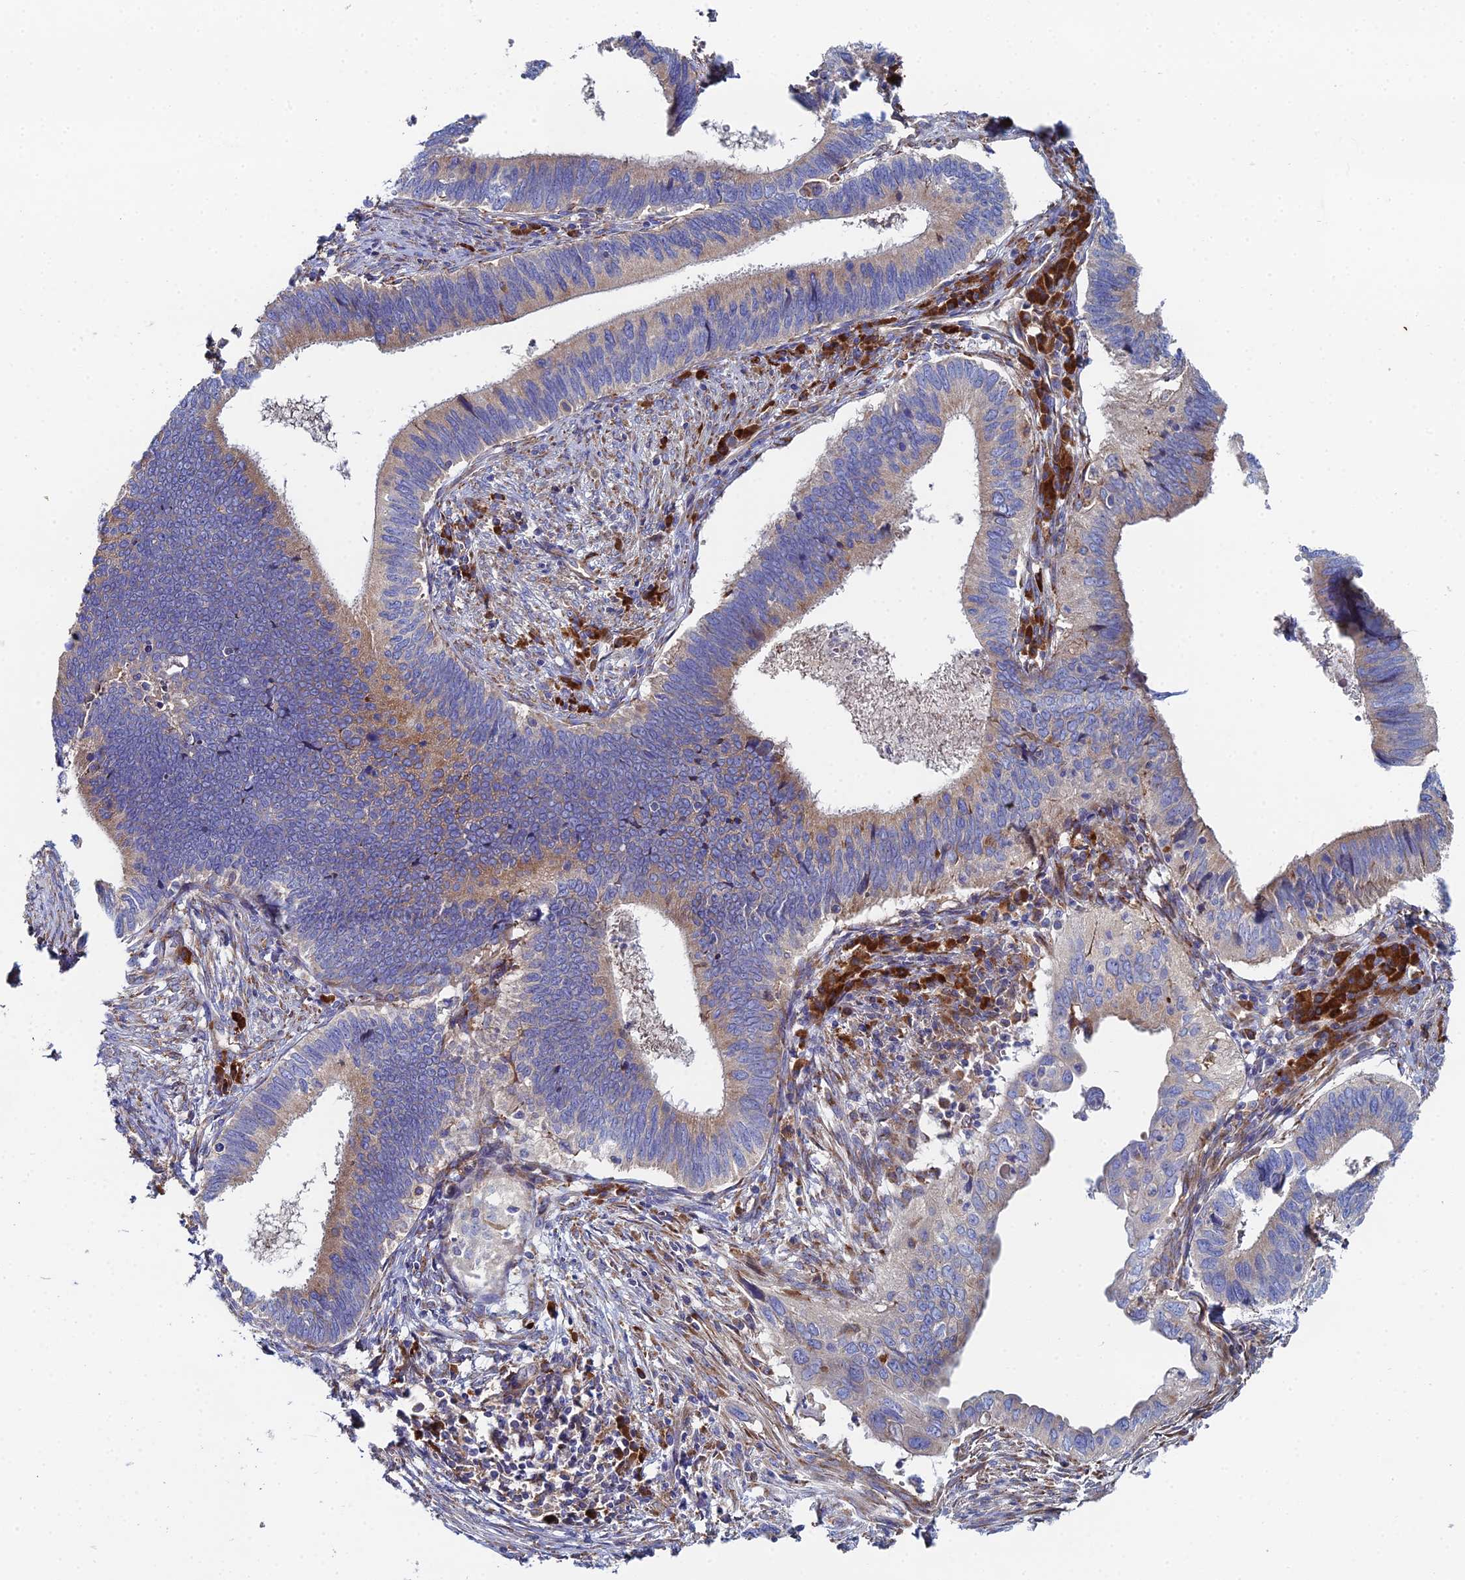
{"staining": {"intensity": "weak", "quantity": "25%-75%", "location": "cytoplasmic/membranous"}, "tissue": "cervical cancer", "cell_type": "Tumor cells", "image_type": "cancer", "snomed": [{"axis": "morphology", "description": "Adenocarcinoma, NOS"}, {"axis": "topography", "description": "Cervix"}], "caption": "Immunohistochemical staining of human cervical adenocarcinoma demonstrates low levels of weak cytoplasmic/membranous positivity in about 25%-75% of tumor cells. The staining is performed using DAB brown chromogen to label protein expression. The nuclei are counter-stained blue using hematoxylin.", "gene": "CLCN3", "patient": {"sex": "female", "age": 42}}